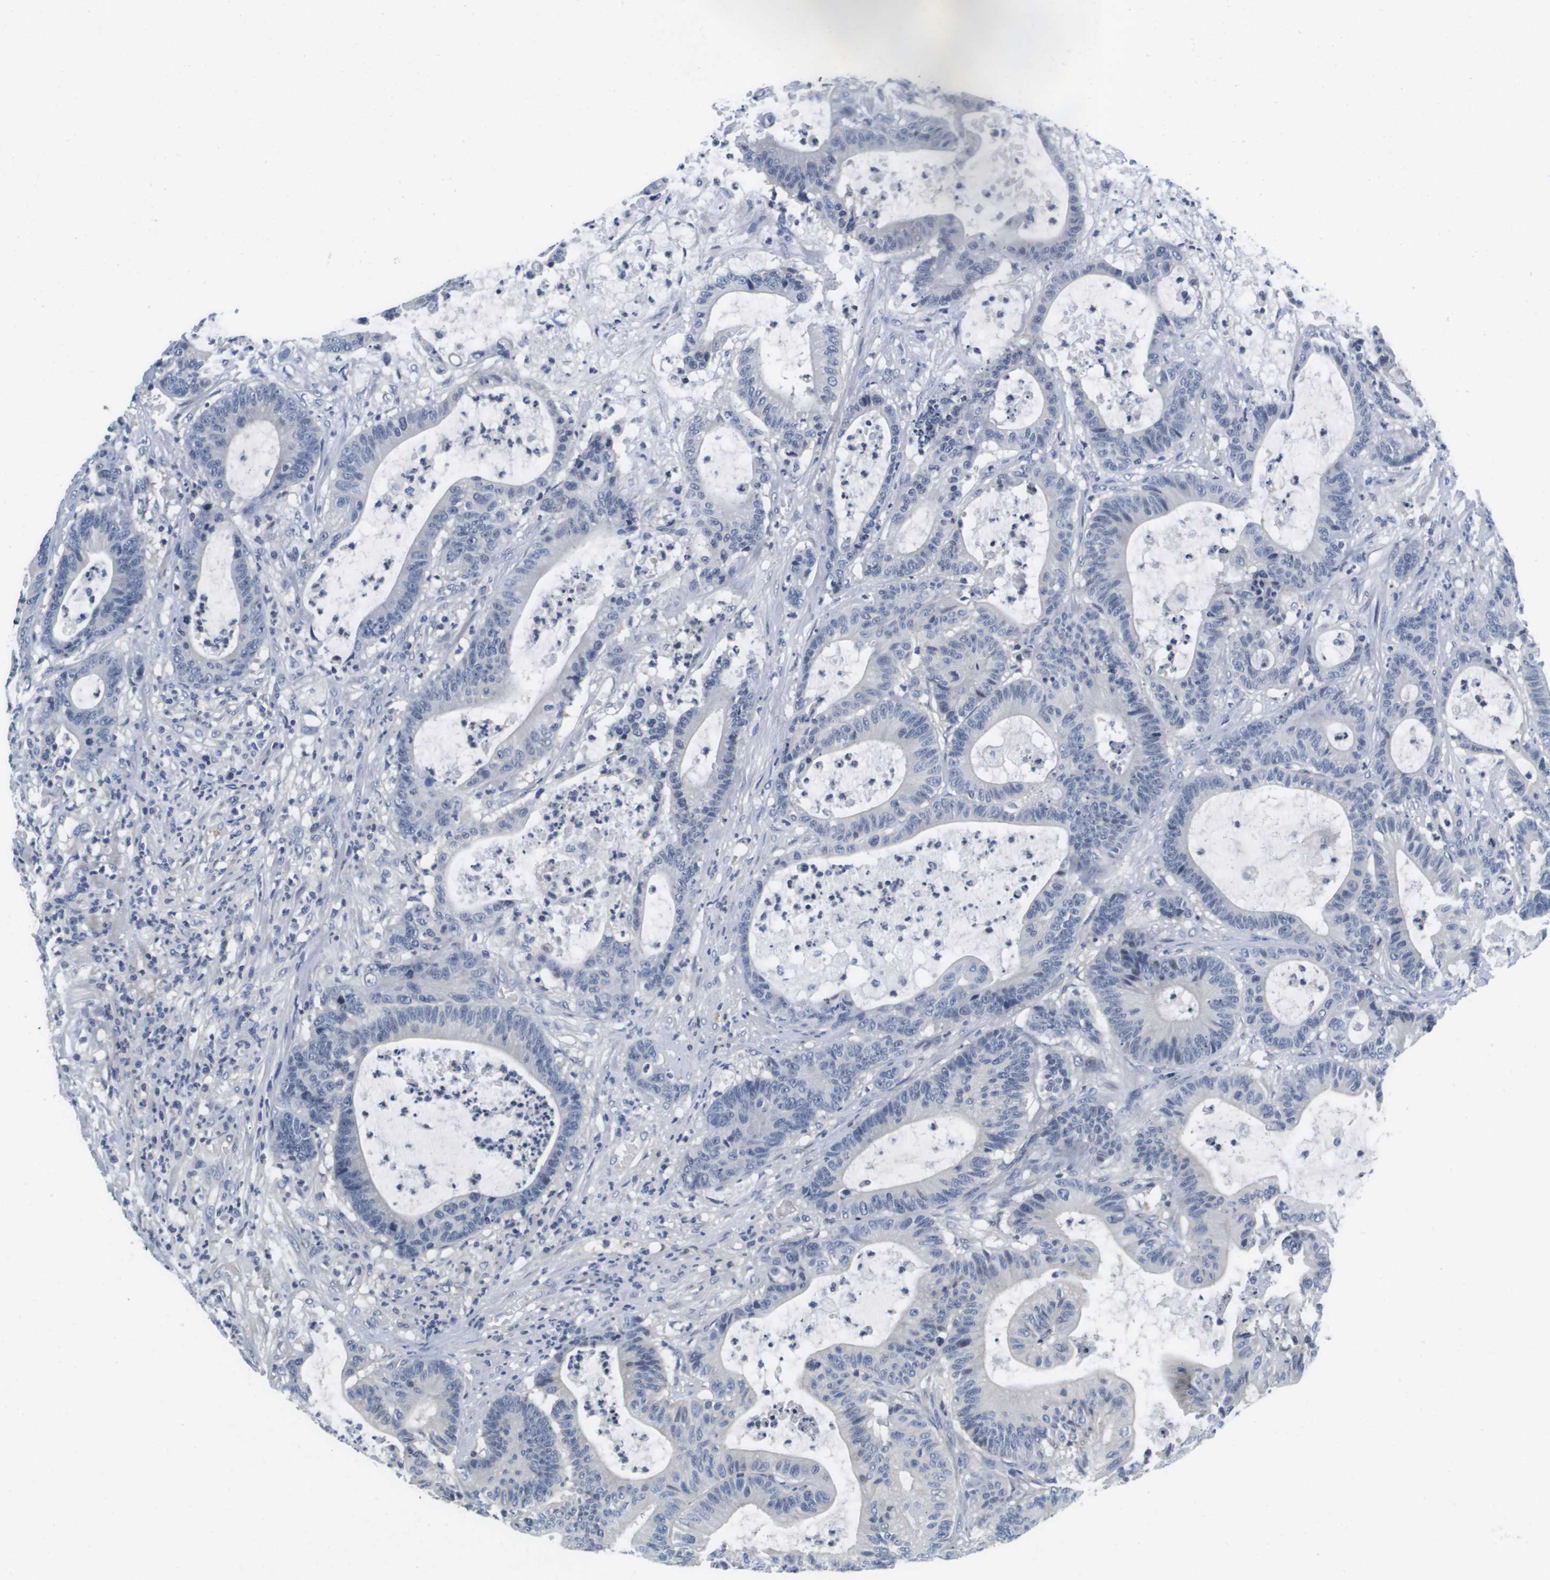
{"staining": {"intensity": "negative", "quantity": "none", "location": "none"}, "tissue": "colorectal cancer", "cell_type": "Tumor cells", "image_type": "cancer", "snomed": [{"axis": "morphology", "description": "Adenocarcinoma, NOS"}, {"axis": "topography", "description": "Colon"}], "caption": "Immunohistochemical staining of human colorectal cancer shows no significant expression in tumor cells.", "gene": "KCNJ5", "patient": {"sex": "female", "age": 84}}